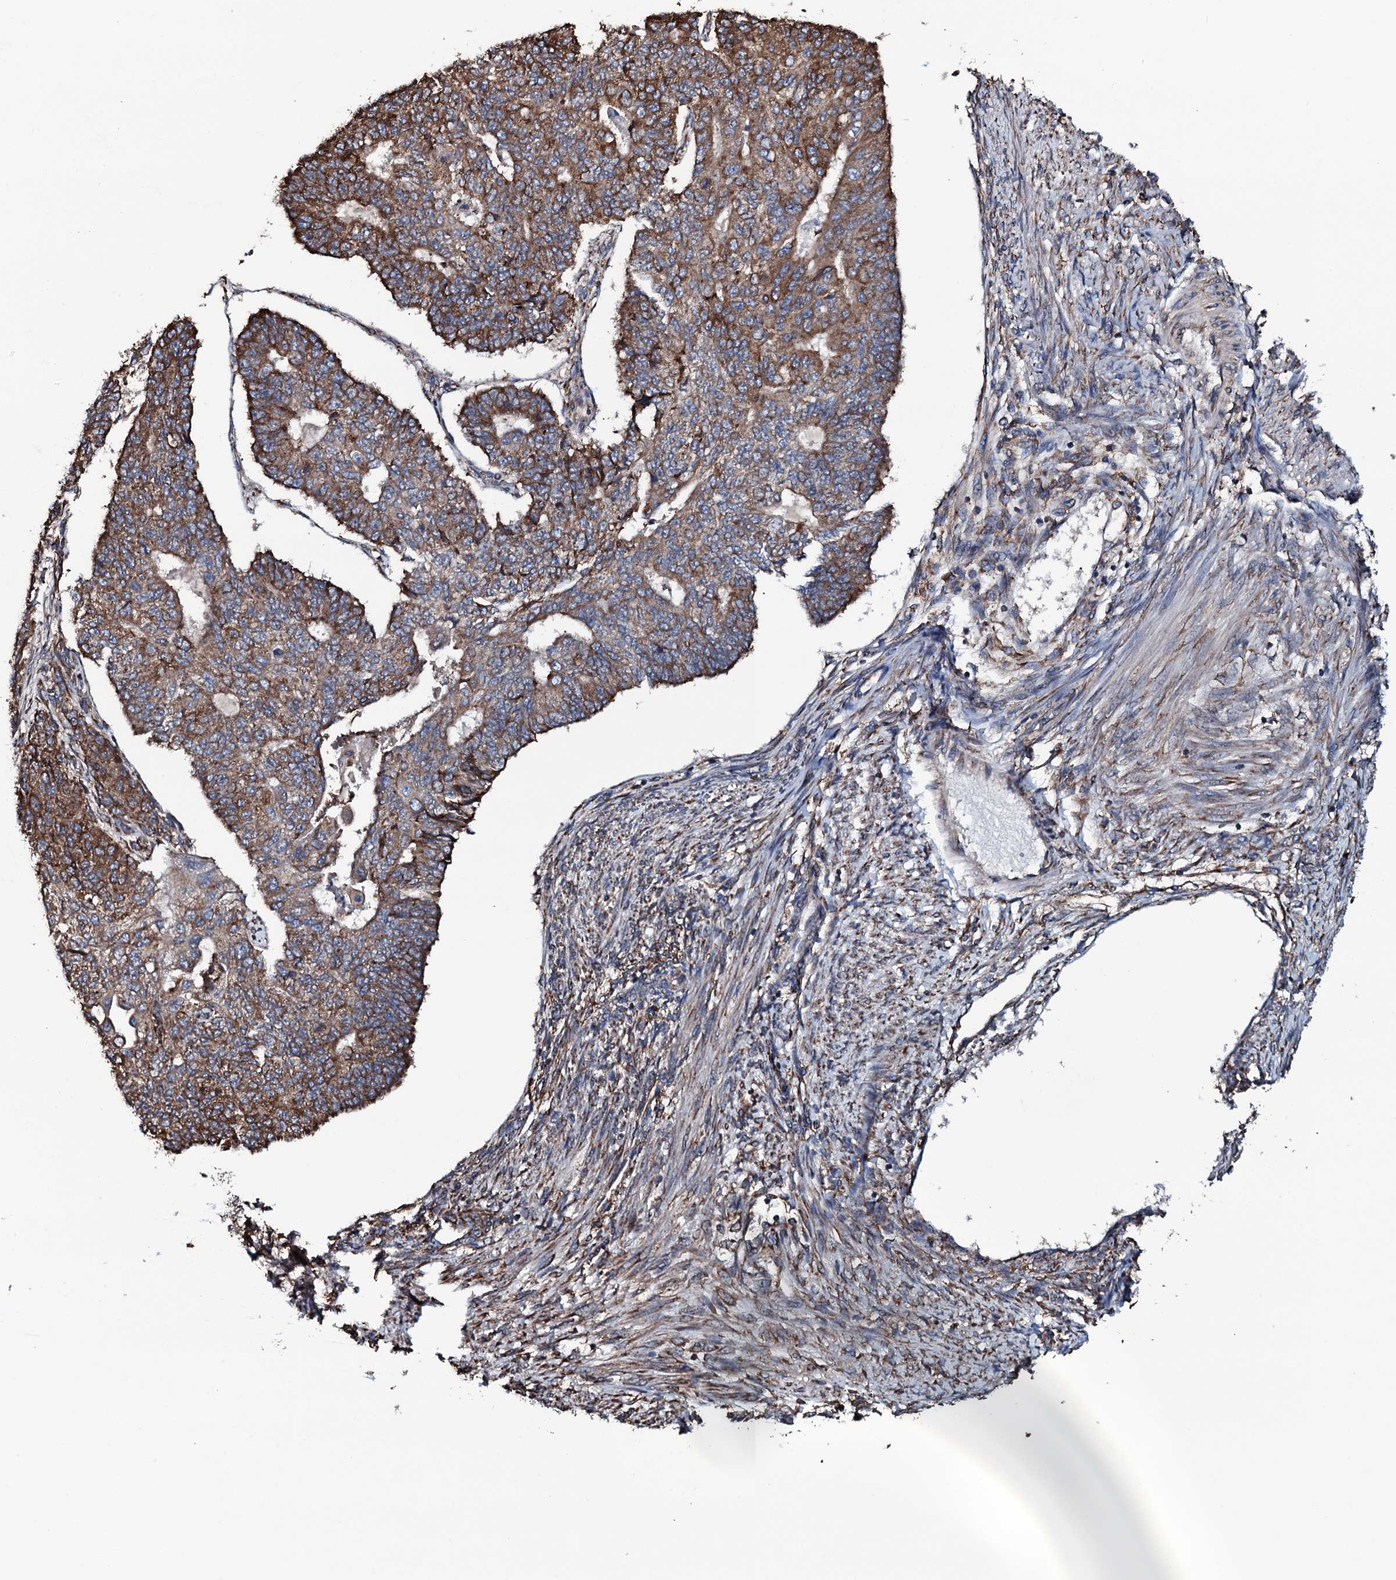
{"staining": {"intensity": "strong", "quantity": ">75%", "location": "cytoplasmic/membranous"}, "tissue": "endometrial cancer", "cell_type": "Tumor cells", "image_type": "cancer", "snomed": [{"axis": "morphology", "description": "Adenocarcinoma, NOS"}, {"axis": "topography", "description": "Endometrium"}], "caption": "Protein expression analysis of adenocarcinoma (endometrial) exhibits strong cytoplasmic/membranous expression in about >75% of tumor cells.", "gene": "RAB12", "patient": {"sex": "female", "age": 32}}